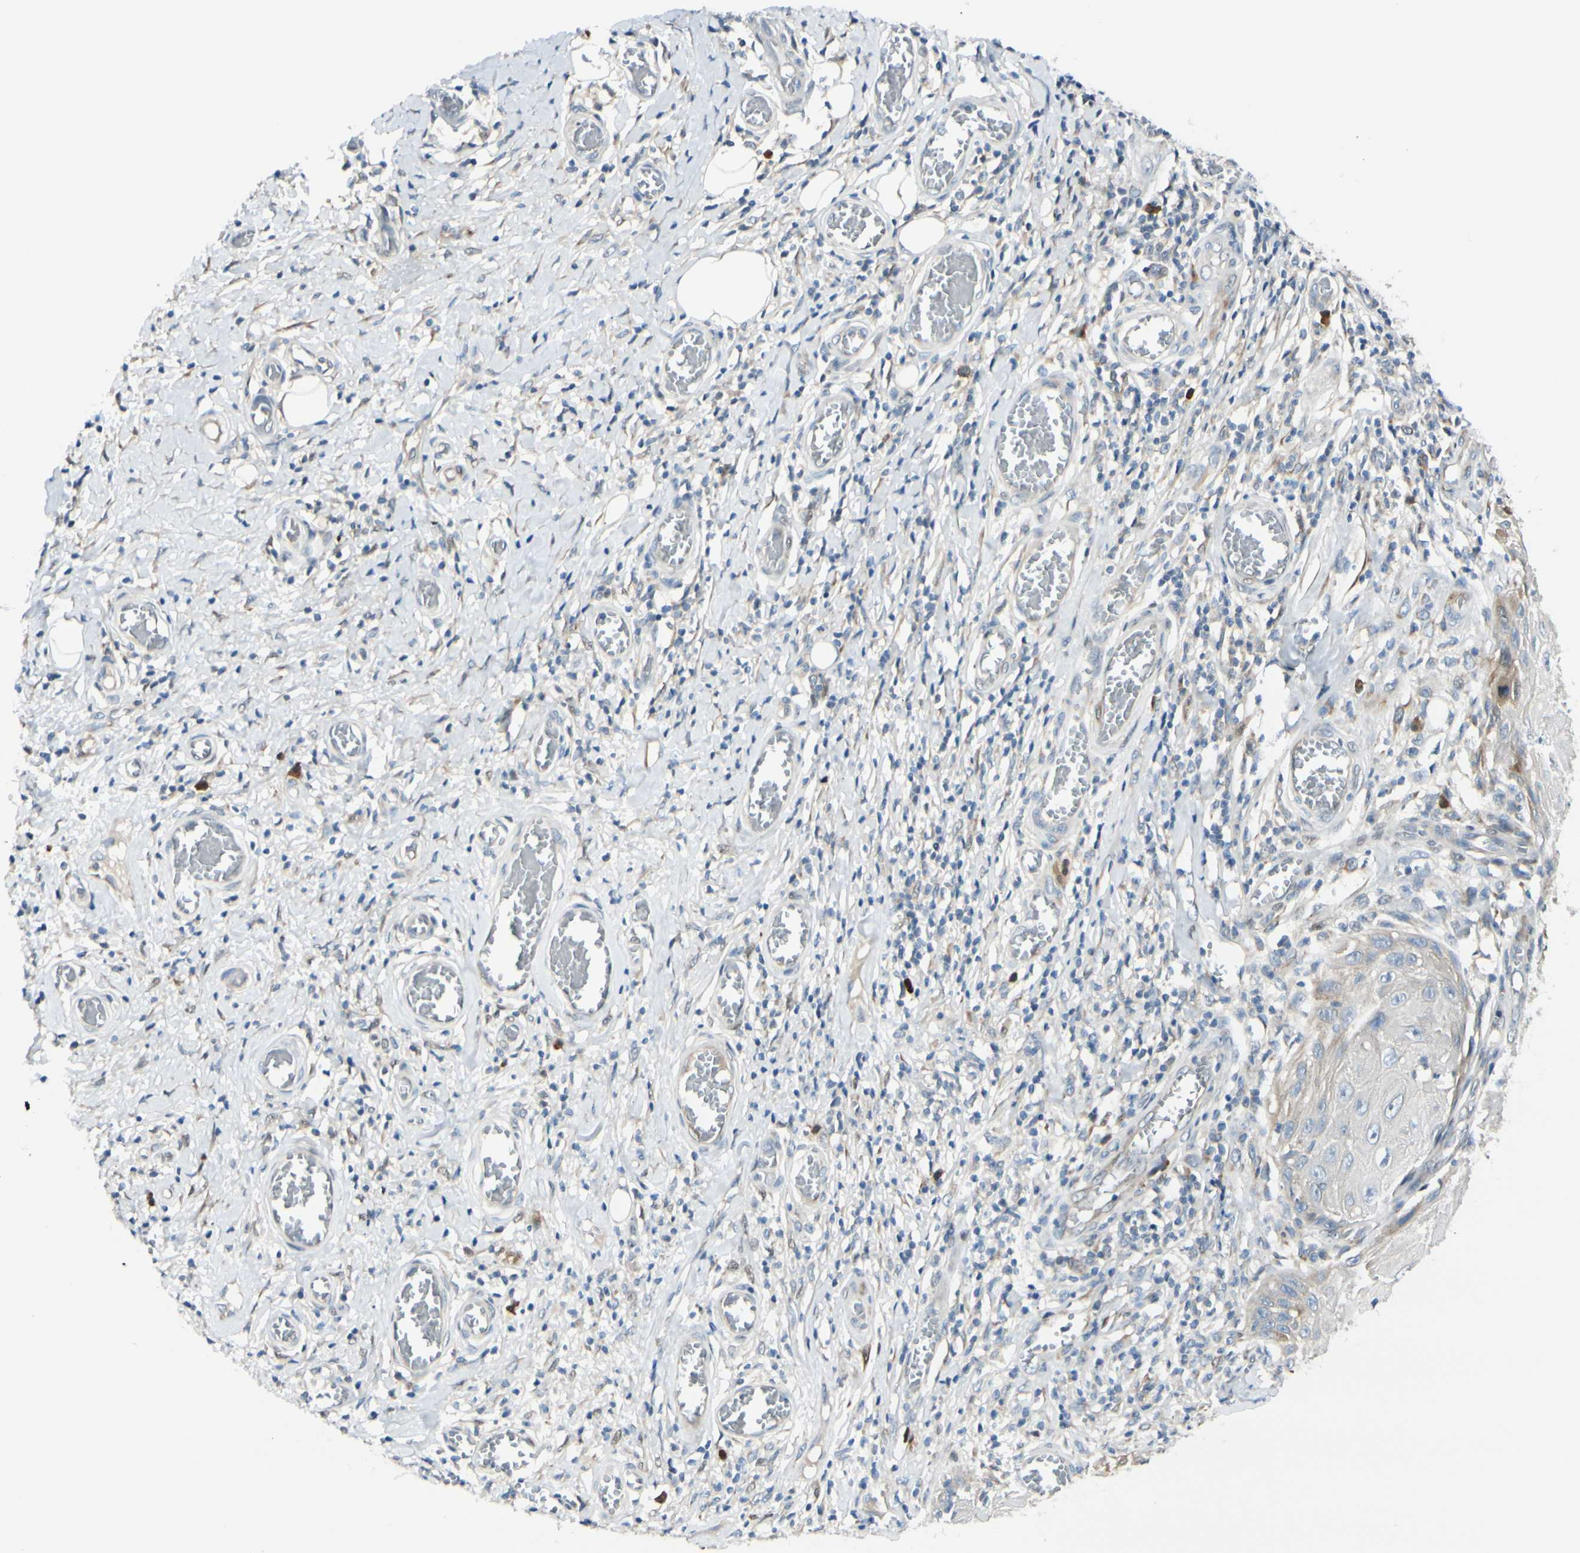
{"staining": {"intensity": "weak", "quantity": "<25%", "location": "cytoplasmic/membranous"}, "tissue": "skin cancer", "cell_type": "Tumor cells", "image_type": "cancer", "snomed": [{"axis": "morphology", "description": "Squamous cell carcinoma, NOS"}, {"axis": "topography", "description": "Skin"}], "caption": "This is an IHC image of skin cancer (squamous cell carcinoma). There is no expression in tumor cells.", "gene": "PTTG1", "patient": {"sex": "female", "age": 73}}